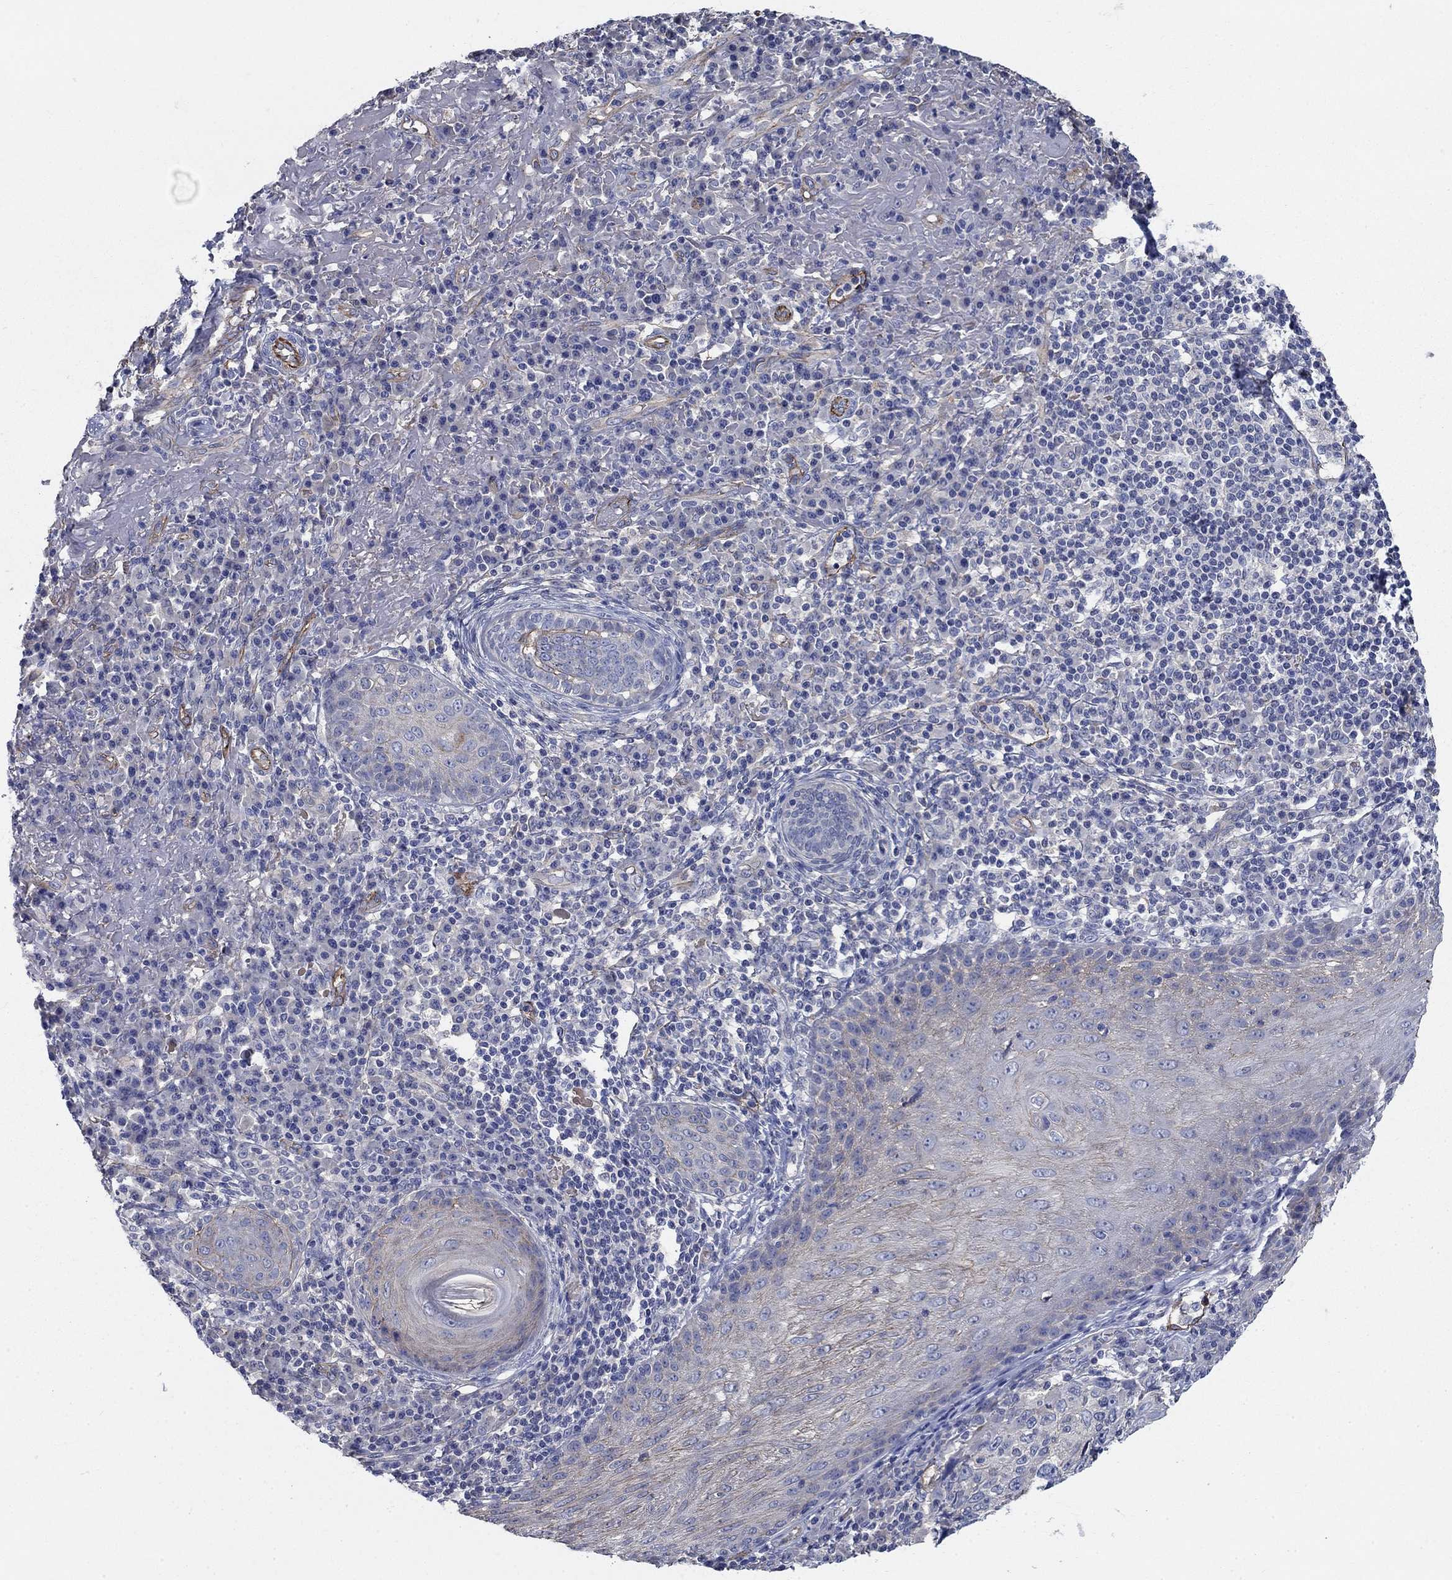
{"staining": {"intensity": "negative", "quantity": "none", "location": "none"}, "tissue": "skin cancer", "cell_type": "Tumor cells", "image_type": "cancer", "snomed": [{"axis": "morphology", "description": "Squamous cell carcinoma, NOS"}, {"axis": "topography", "description": "Skin"}], "caption": "The micrograph demonstrates no significant expression in tumor cells of skin squamous cell carcinoma. (DAB (3,3'-diaminobenzidine) immunohistochemistry visualized using brightfield microscopy, high magnification).", "gene": "FLNC", "patient": {"sex": "male", "age": 92}}